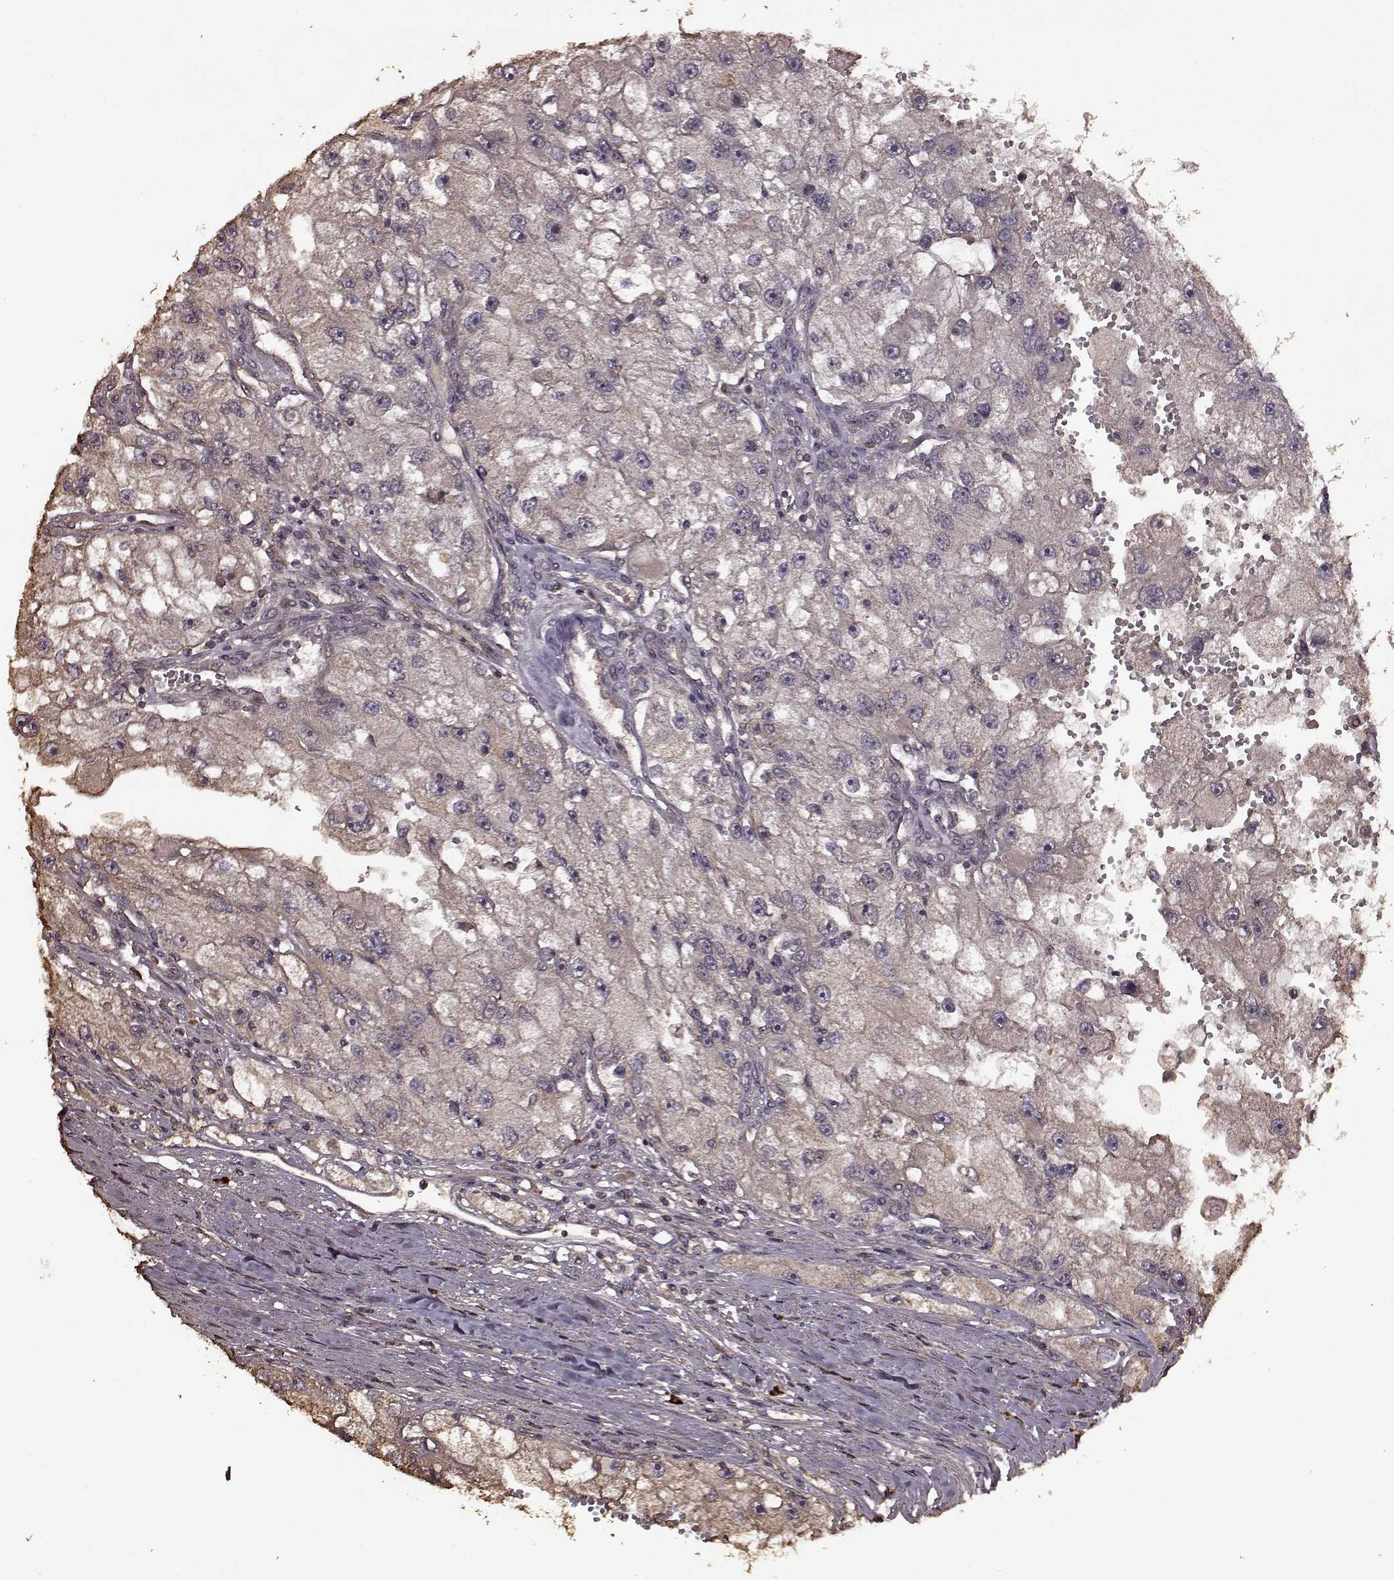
{"staining": {"intensity": "negative", "quantity": "none", "location": "none"}, "tissue": "renal cancer", "cell_type": "Tumor cells", "image_type": "cancer", "snomed": [{"axis": "morphology", "description": "Adenocarcinoma, NOS"}, {"axis": "topography", "description": "Kidney"}], "caption": "Tumor cells are negative for protein expression in human adenocarcinoma (renal). (Immunohistochemistry, brightfield microscopy, high magnification).", "gene": "FBXW11", "patient": {"sex": "male", "age": 63}}